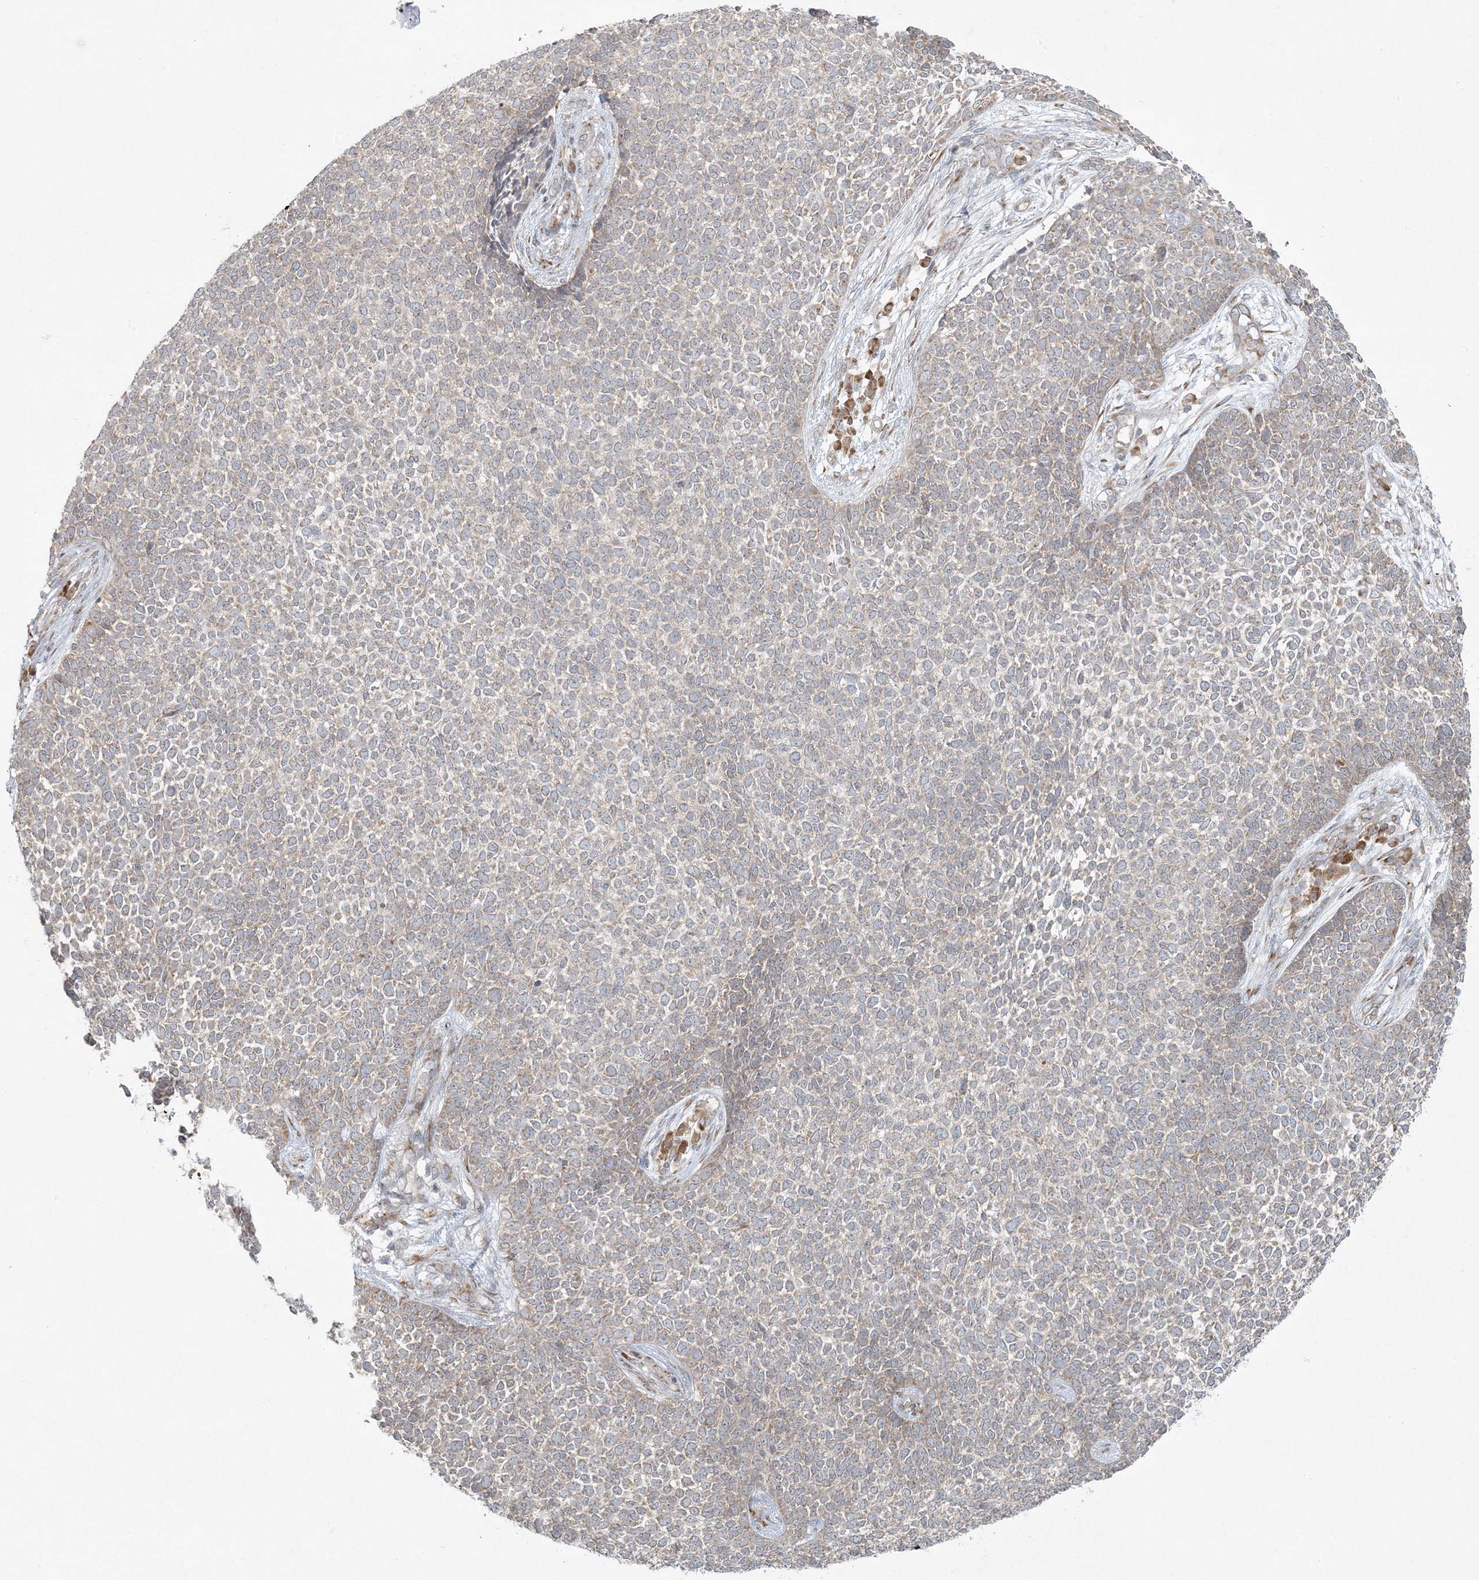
{"staining": {"intensity": "weak", "quantity": "<25%", "location": "cytoplasmic/membranous"}, "tissue": "skin cancer", "cell_type": "Tumor cells", "image_type": "cancer", "snomed": [{"axis": "morphology", "description": "Basal cell carcinoma"}, {"axis": "topography", "description": "Skin"}], "caption": "DAB immunohistochemical staining of human skin cancer demonstrates no significant staining in tumor cells.", "gene": "ZNF263", "patient": {"sex": "female", "age": 84}}